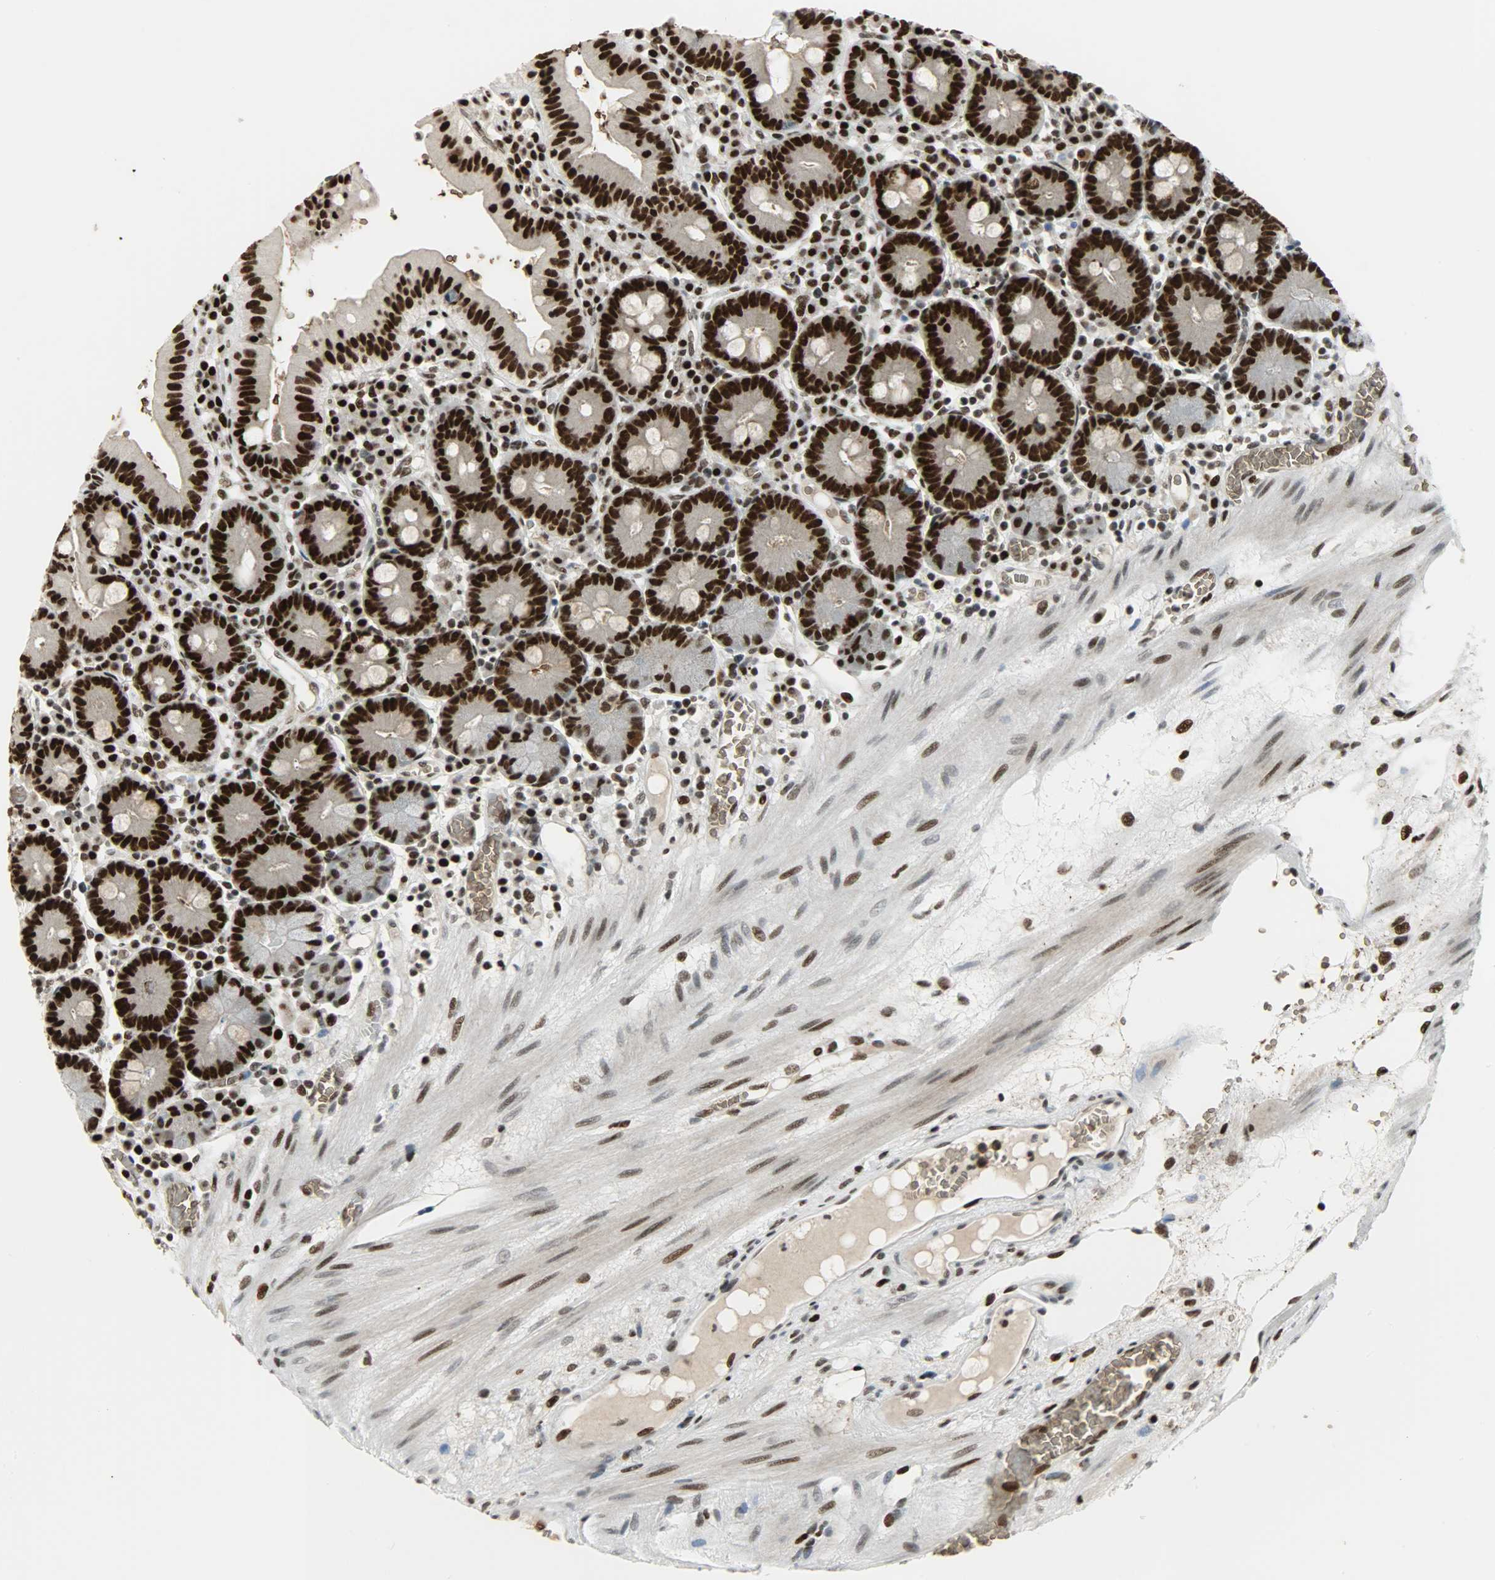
{"staining": {"intensity": "strong", "quantity": ">75%", "location": "cytoplasmic/membranous,nuclear"}, "tissue": "small intestine", "cell_type": "Glandular cells", "image_type": "normal", "snomed": [{"axis": "morphology", "description": "Normal tissue, NOS"}, {"axis": "topography", "description": "Small intestine"}], "caption": "Immunohistochemistry (IHC) (DAB (3,3'-diaminobenzidine)) staining of unremarkable small intestine shows strong cytoplasmic/membranous,nuclear protein staining in about >75% of glandular cells.", "gene": "SNAI1", "patient": {"sex": "male", "age": 71}}